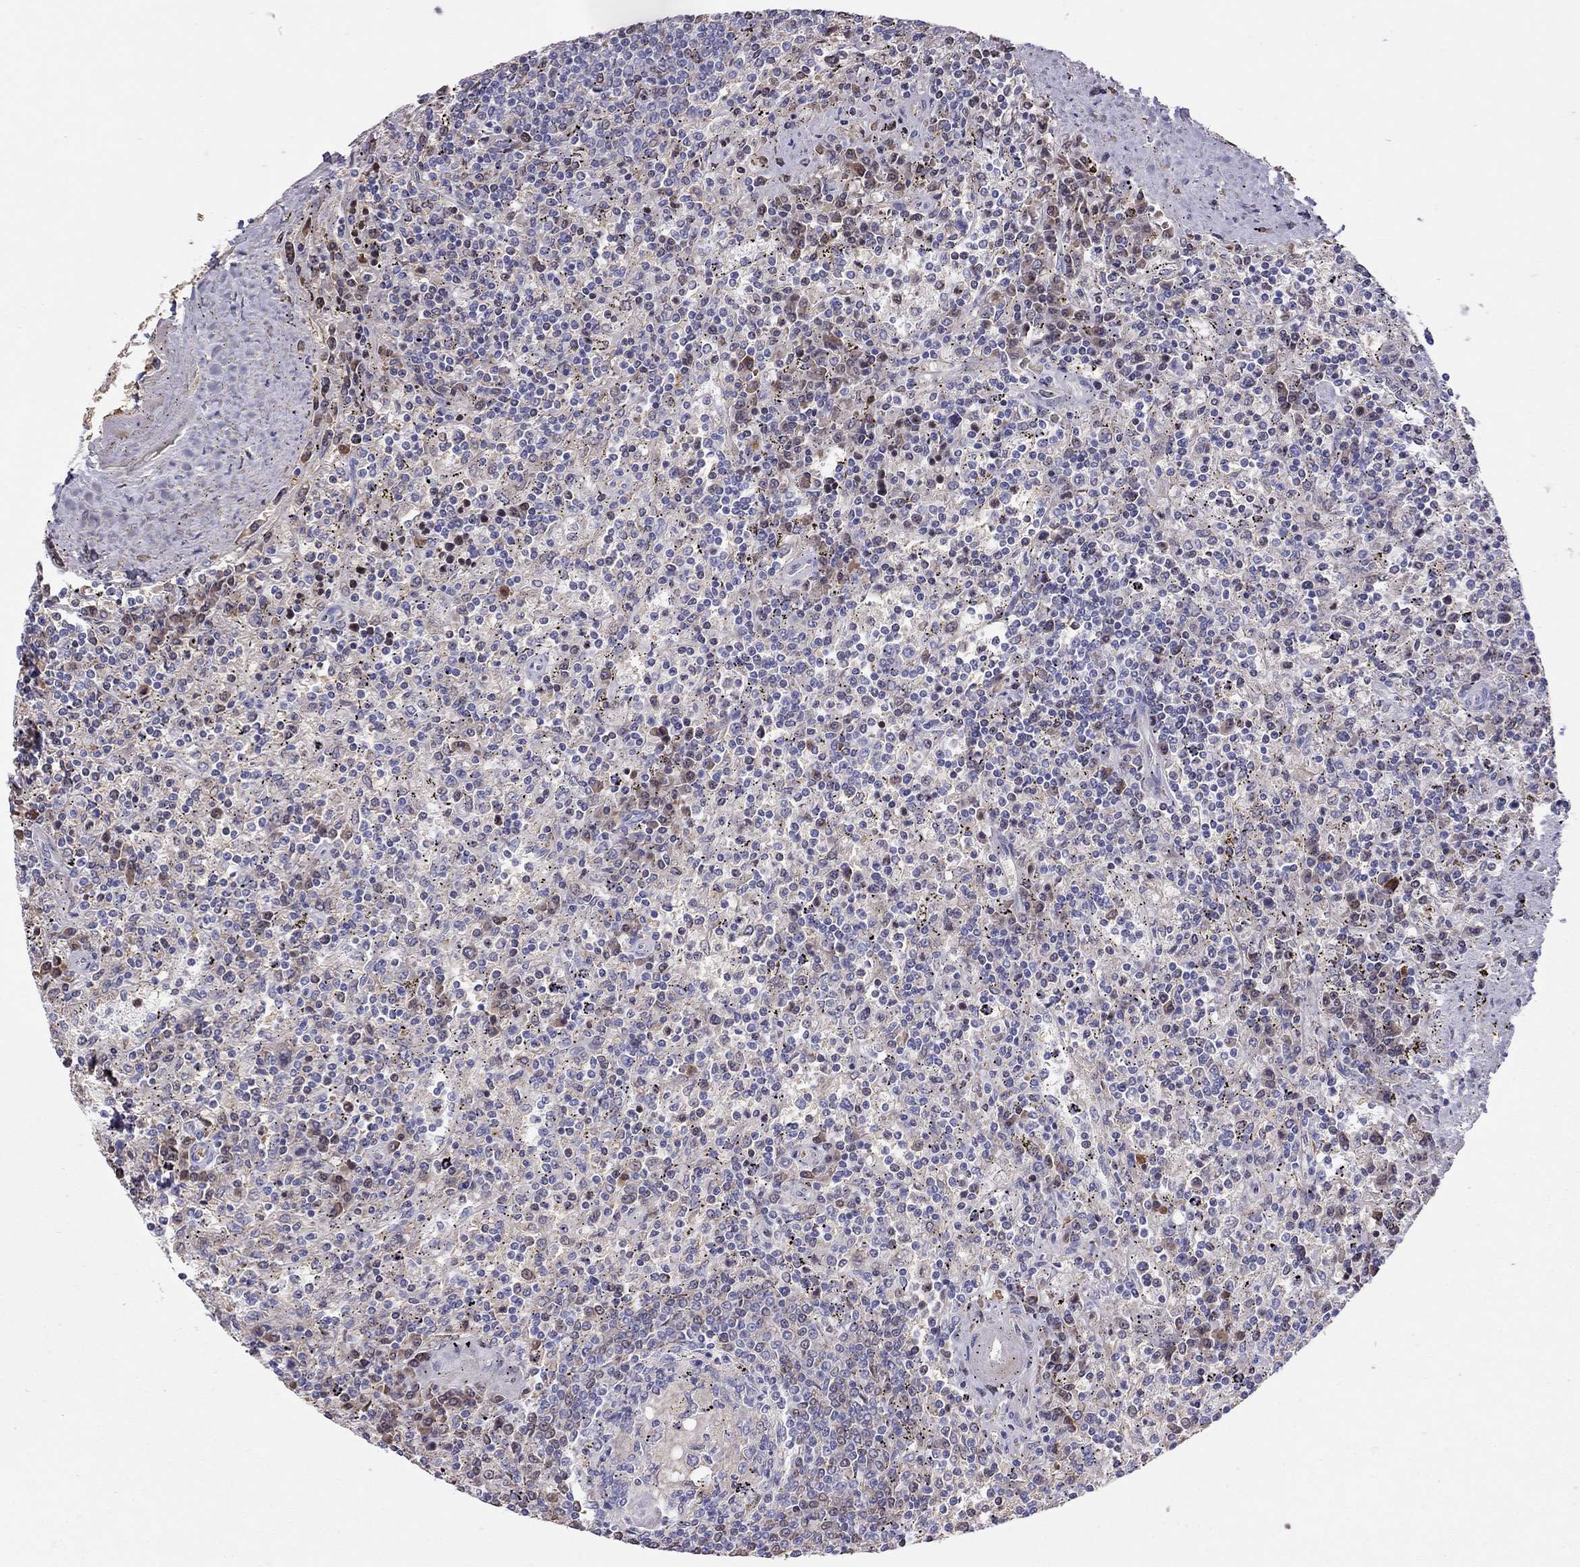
{"staining": {"intensity": "negative", "quantity": "none", "location": "none"}, "tissue": "lymphoma", "cell_type": "Tumor cells", "image_type": "cancer", "snomed": [{"axis": "morphology", "description": "Malignant lymphoma, non-Hodgkin's type, Low grade"}, {"axis": "topography", "description": "Spleen"}], "caption": "IHC of human low-grade malignant lymphoma, non-Hodgkin's type displays no expression in tumor cells.", "gene": "FRMD1", "patient": {"sex": "male", "age": 62}}